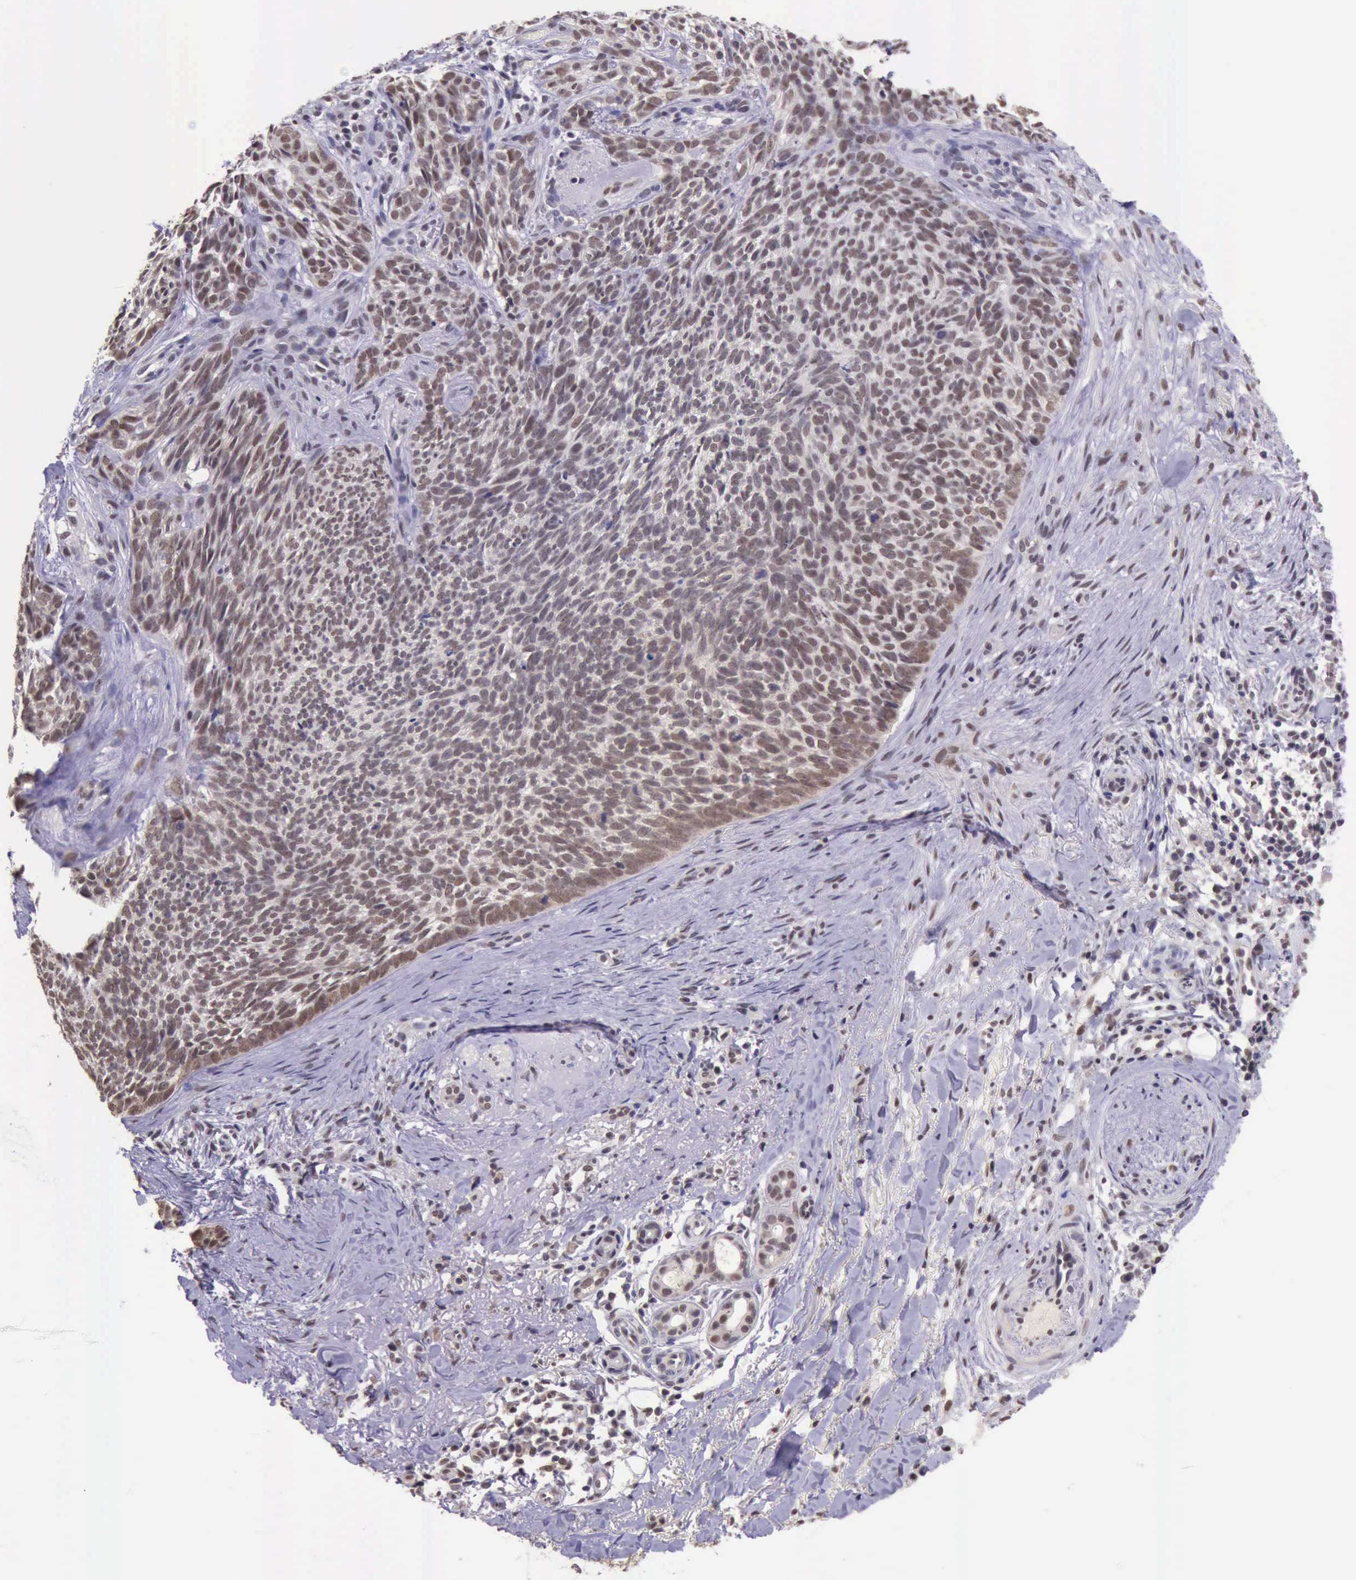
{"staining": {"intensity": "moderate", "quantity": ">75%", "location": "nuclear"}, "tissue": "skin cancer", "cell_type": "Tumor cells", "image_type": "cancer", "snomed": [{"axis": "morphology", "description": "Basal cell carcinoma"}, {"axis": "topography", "description": "Skin"}], "caption": "IHC of skin cancer (basal cell carcinoma) demonstrates medium levels of moderate nuclear expression in approximately >75% of tumor cells.", "gene": "PRPF39", "patient": {"sex": "female", "age": 81}}